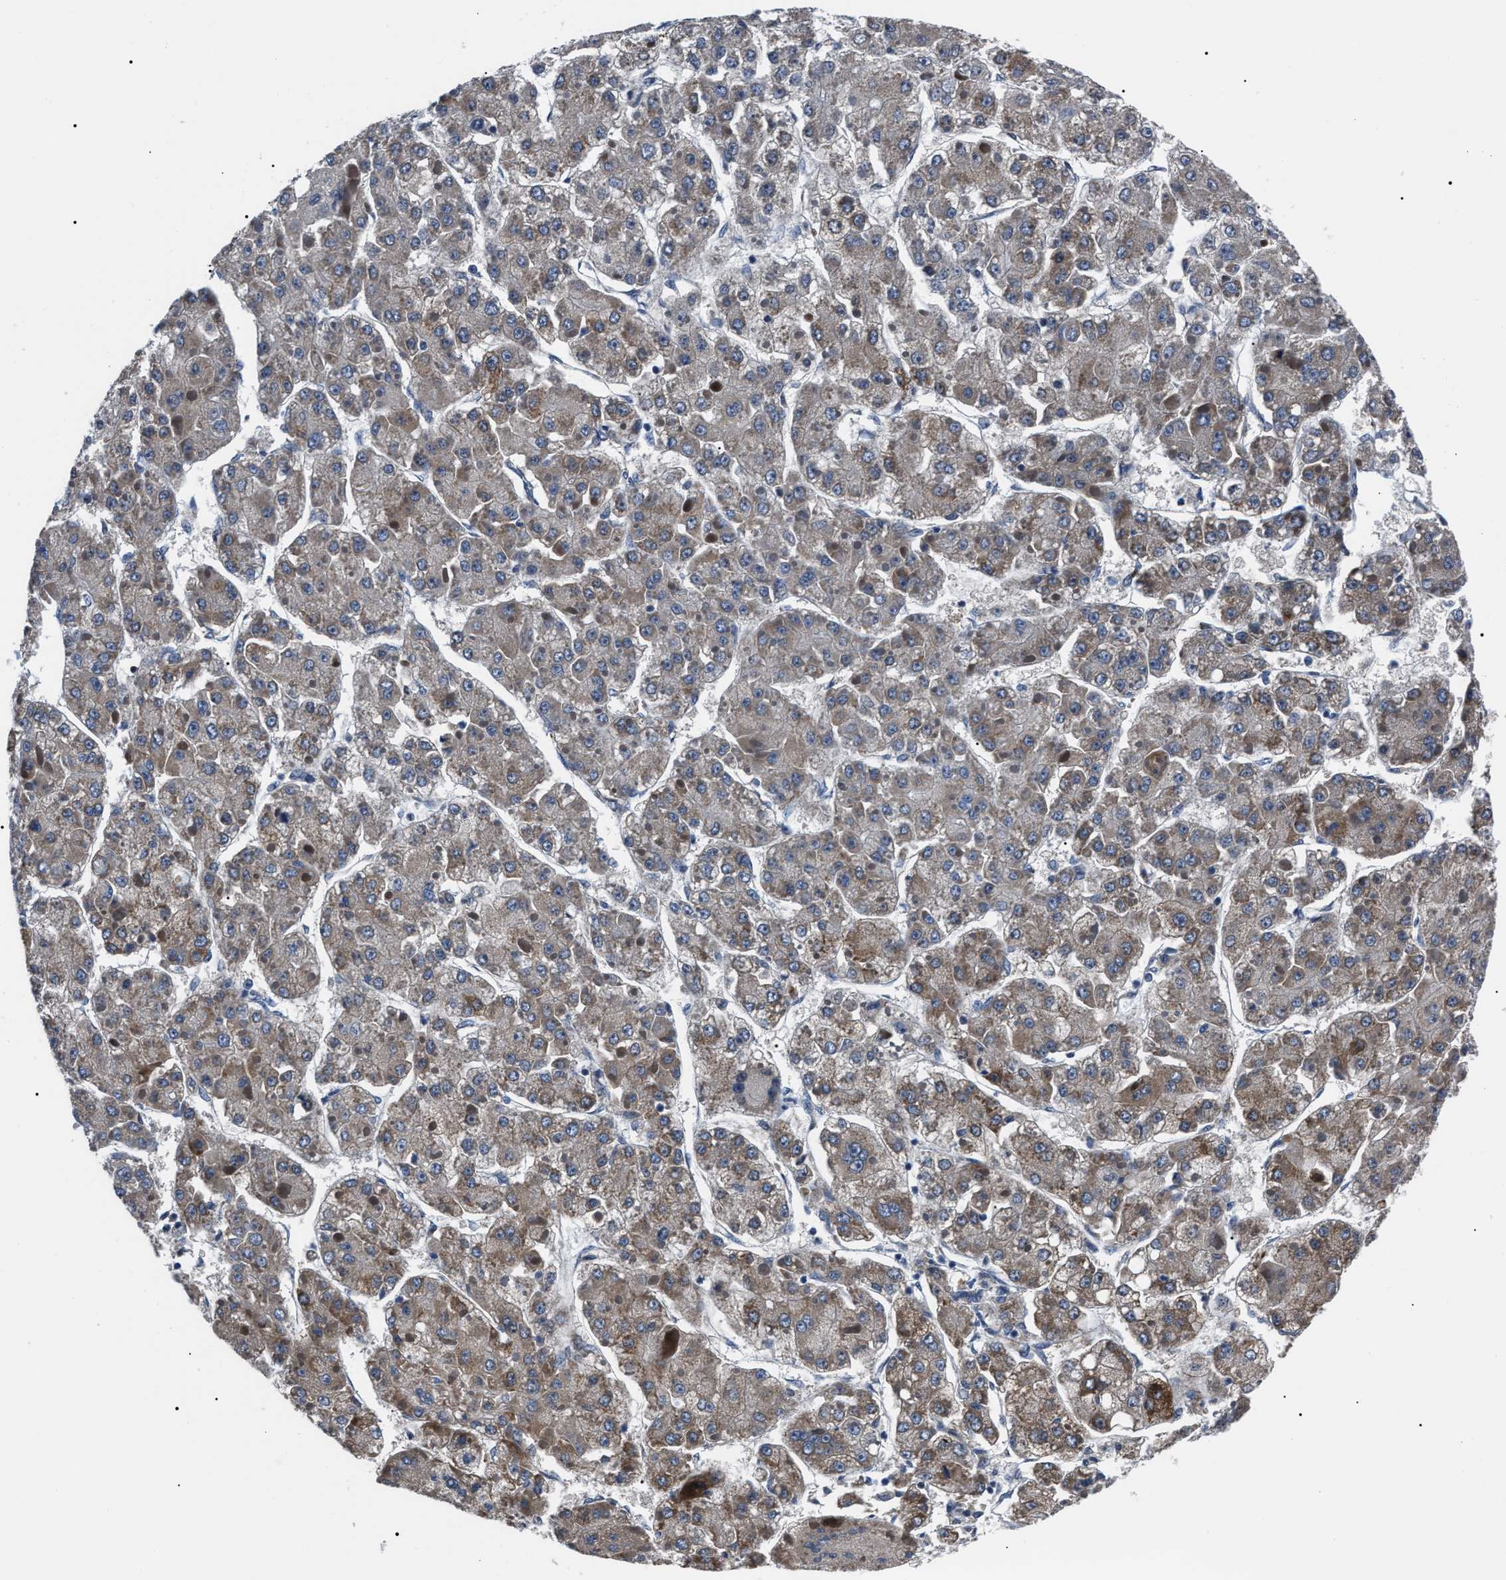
{"staining": {"intensity": "moderate", "quantity": ">75%", "location": "cytoplasmic/membranous"}, "tissue": "liver cancer", "cell_type": "Tumor cells", "image_type": "cancer", "snomed": [{"axis": "morphology", "description": "Carcinoma, Hepatocellular, NOS"}, {"axis": "topography", "description": "Liver"}], "caption": "Immunohistochemistry (DAB (3,3'-diaminobenzidine)) staining of human liver cancer (hepatocellular carcinoma) shows moderate cytoplasmic/membranous protein staining in about >75% of tumor cells.", "gene": "LRRC14", "patient": {"sex": "female", "age": 73}}